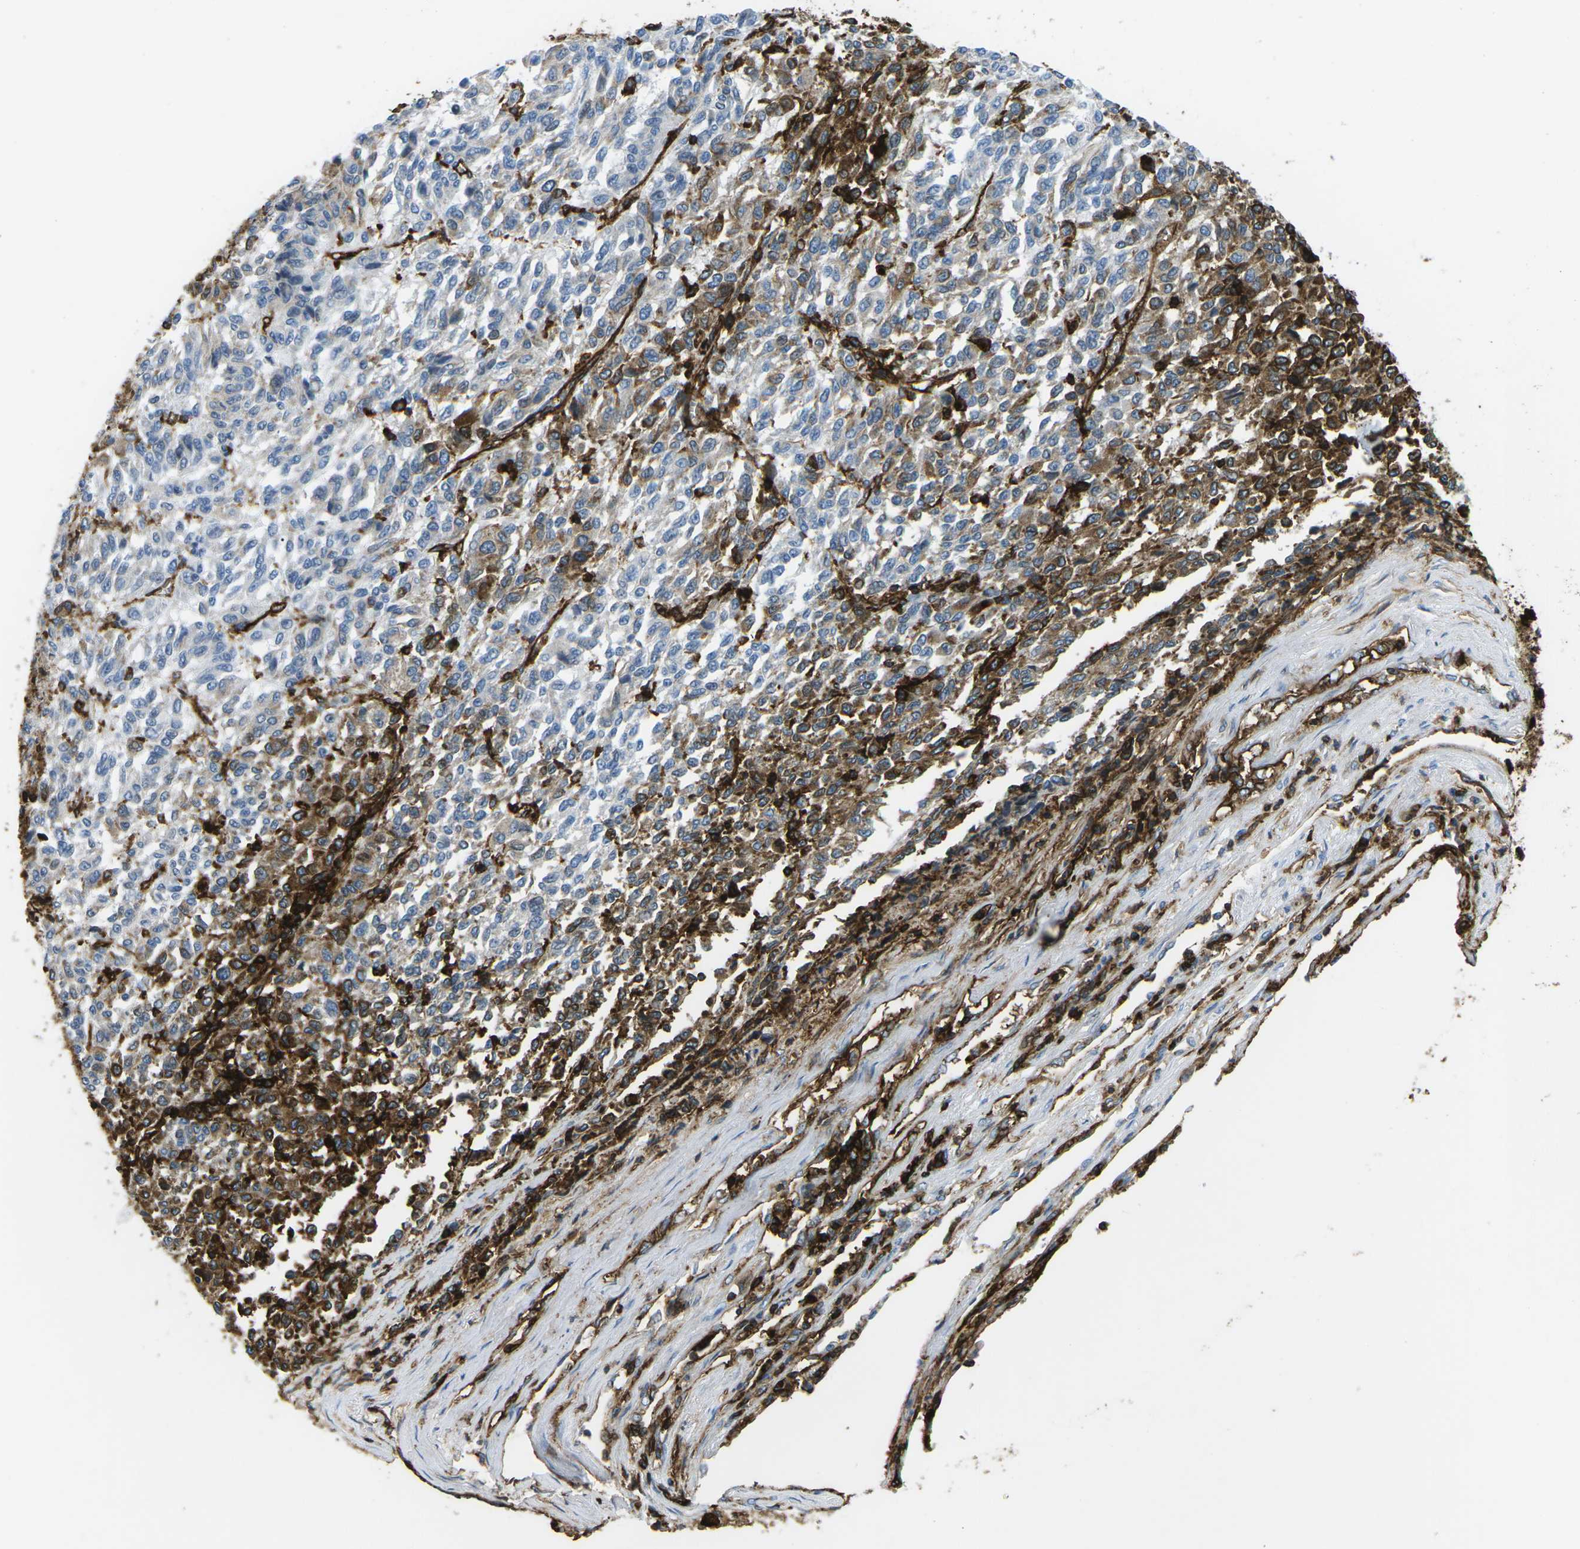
{"staining": {"intensity": "strong", "quantity": "<25%", "location": "cytoplasmic/membranous"}, "tissue": "melanoma", "cell_type": "Tumor cells", "image_type": "cancer", "snomed": [{"axis": "morphology", "description": "Malignant melanoma, Metastatic site"}, {"axis": "topography", "description": "Lung"}], "caption": "The histopathology image shows staining of malignant melanoma (metastatic site), revealing strong cytoplasmic/membranous protein positivity (brown color) within tumor cells. The staining was performed using DAB, with brown indicating positive protein expression. Nuclei are stained blue with hematoxylin.", "gene": "HLA-B", "patient": {"sex": "male", "age": 64}}